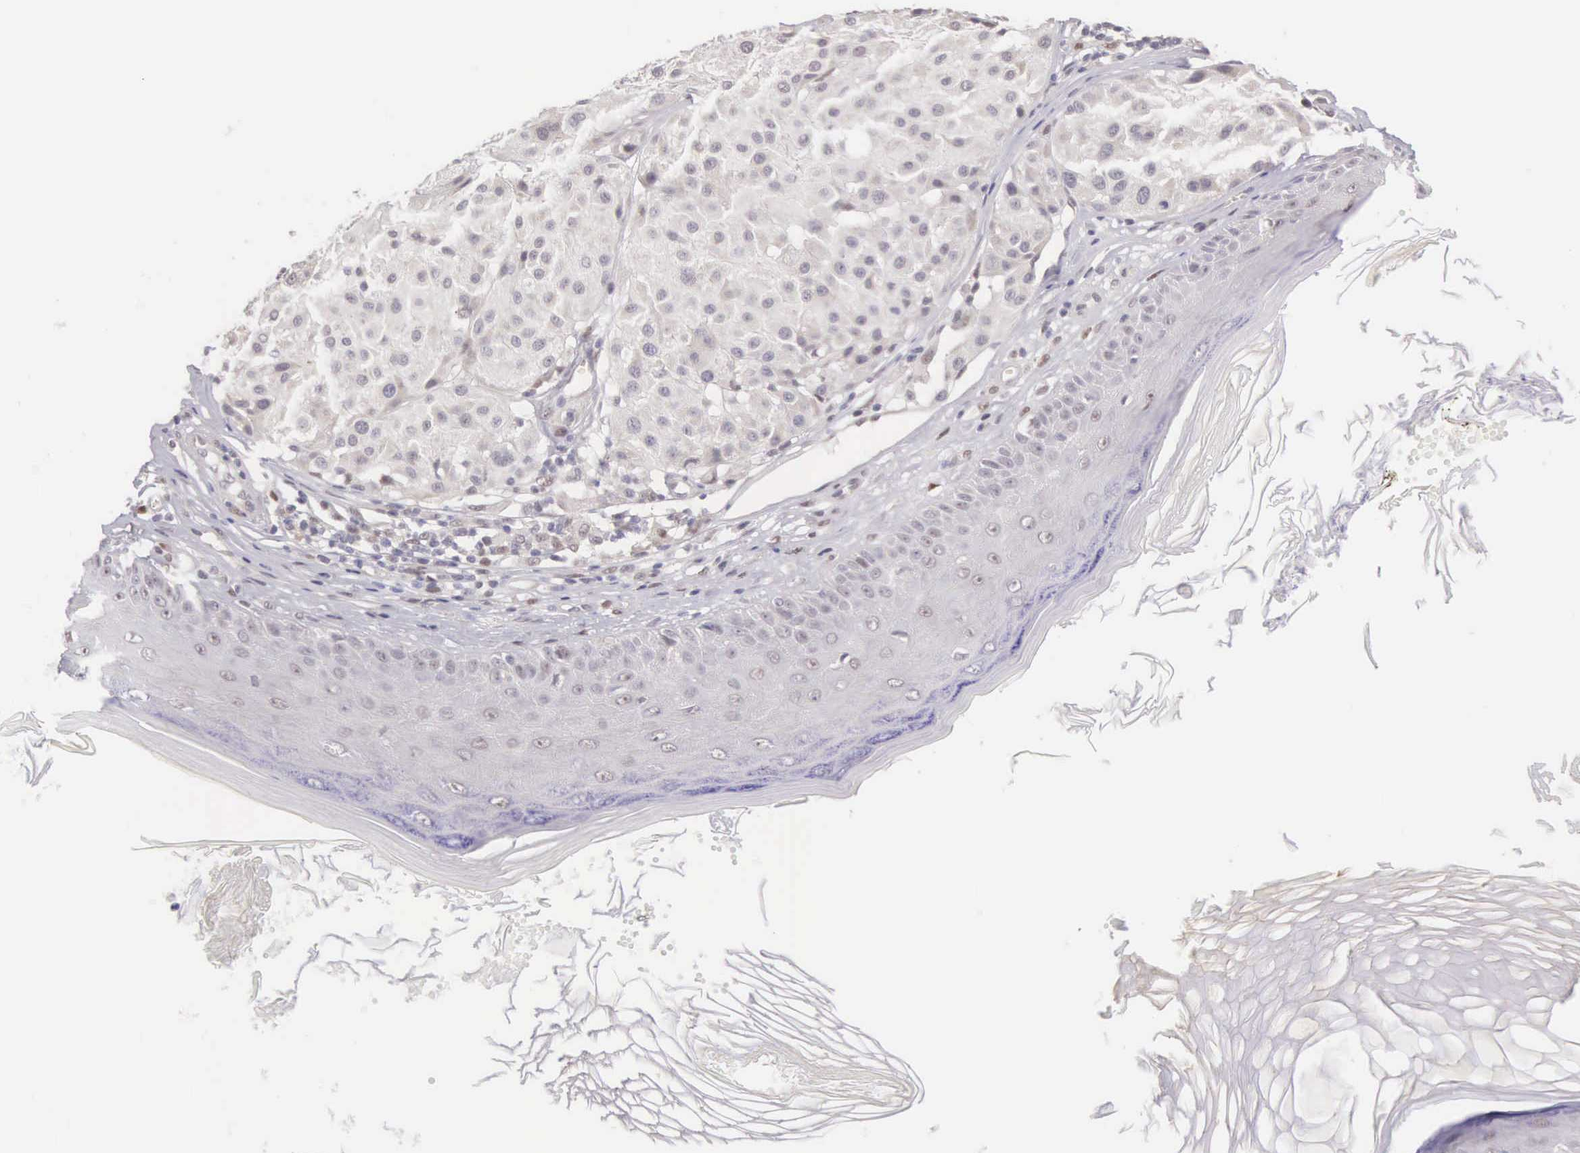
{"staining": {"intensity": "negative", "quantity": "none", "location": "none"}, "tissue": "melanoma", "cell_type": "Tumor cells", "image_type": "cancer", "snomed": [{"axis": "morphology", "description": "Malignant melanoma, NOS"}, {"axis": "topography", "description": "Skin"}], "caption": "High magnification brightfield microscopy of malignant melanoma stained with DAB (3,3'-diaminobenzidine) (brown) and counterstained with hematoxylin (blue): tumor cells show no significant positivity. (Brightfield microscopy of DAB immunohistochemistry at high magnification).", "gene": "CCDC117", "patient": {"sex": "male", "age": 36}}